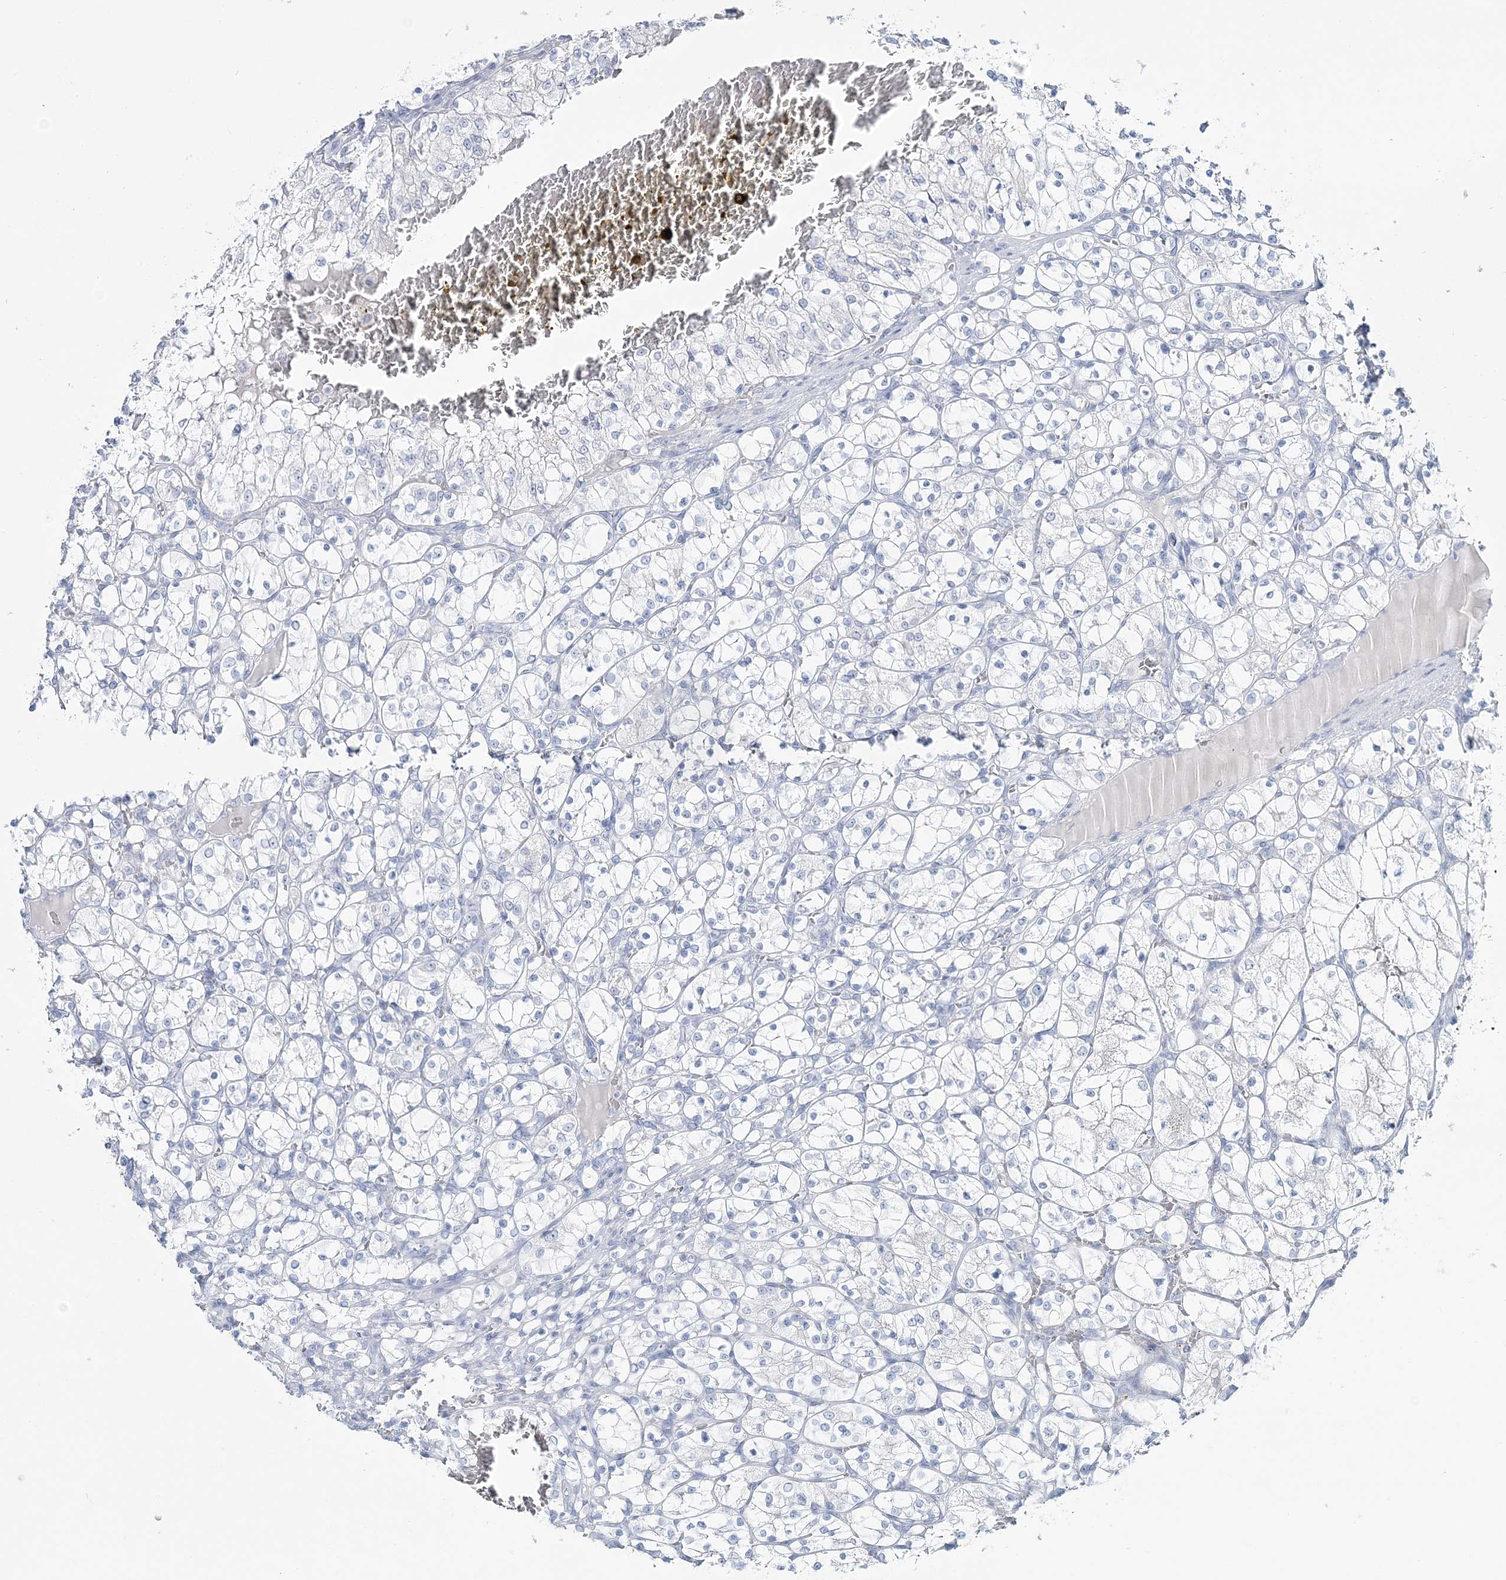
{"staining": {"intensity": "negative", "quantity": "none", "location": "none"}, "tissue": "renal cancer", "cell_type": "Tumor cells", "image_type": "cancer", "snomed": [{"axis": "morphology", "description": "Adenocarcinoma, NOS"}, {"axis": "topography", "description": "Kidney"}], "caption": "Human renal adenocarcinoma stained for a protein using IHC exhibits no positivity in tumor cells.", "gene": "CYP3A4", "patient": {"sex": "female", "age": 69}}